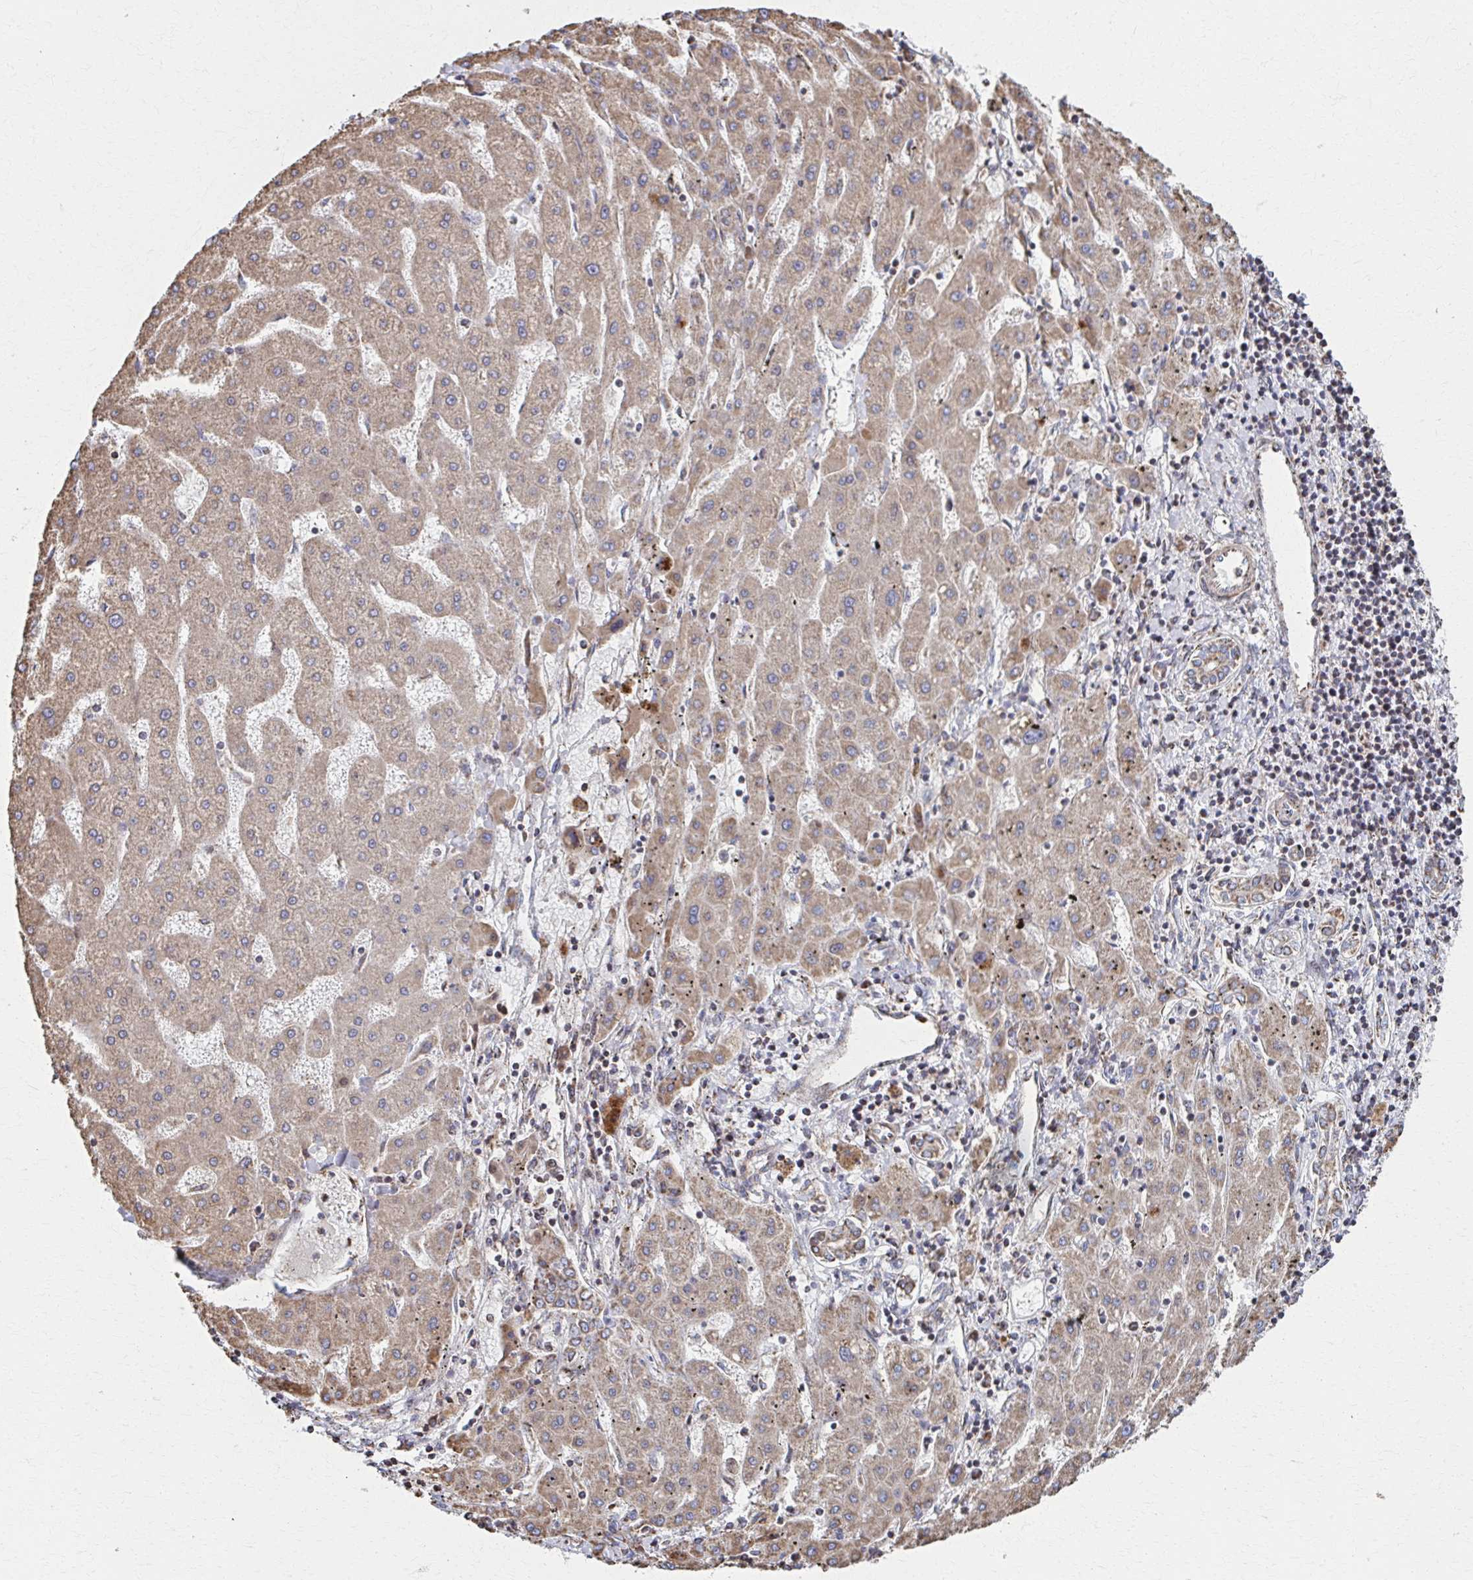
{"staining": {"intensity": "moderate", "quantity": ">75%", "location": "cytoplasmic/membranous"}, "tissue": "liver cancer", "cell_type": "Tumor cells", "image_type": "cancer", "snomed": [{"axis": "morphology", "description": "Carcinoma, Hepatocellular, NOS"}, {"axis": "topography", "description": "Liver"}], "caption": "Protein analysis of liver hepatocellular carcinoma tissue shows moderate cytoplasmic/membranous positivity in approximately >75% of tumor cells.", "gene": "SAT1", "patient": {"sex": "male", "age": 72}}